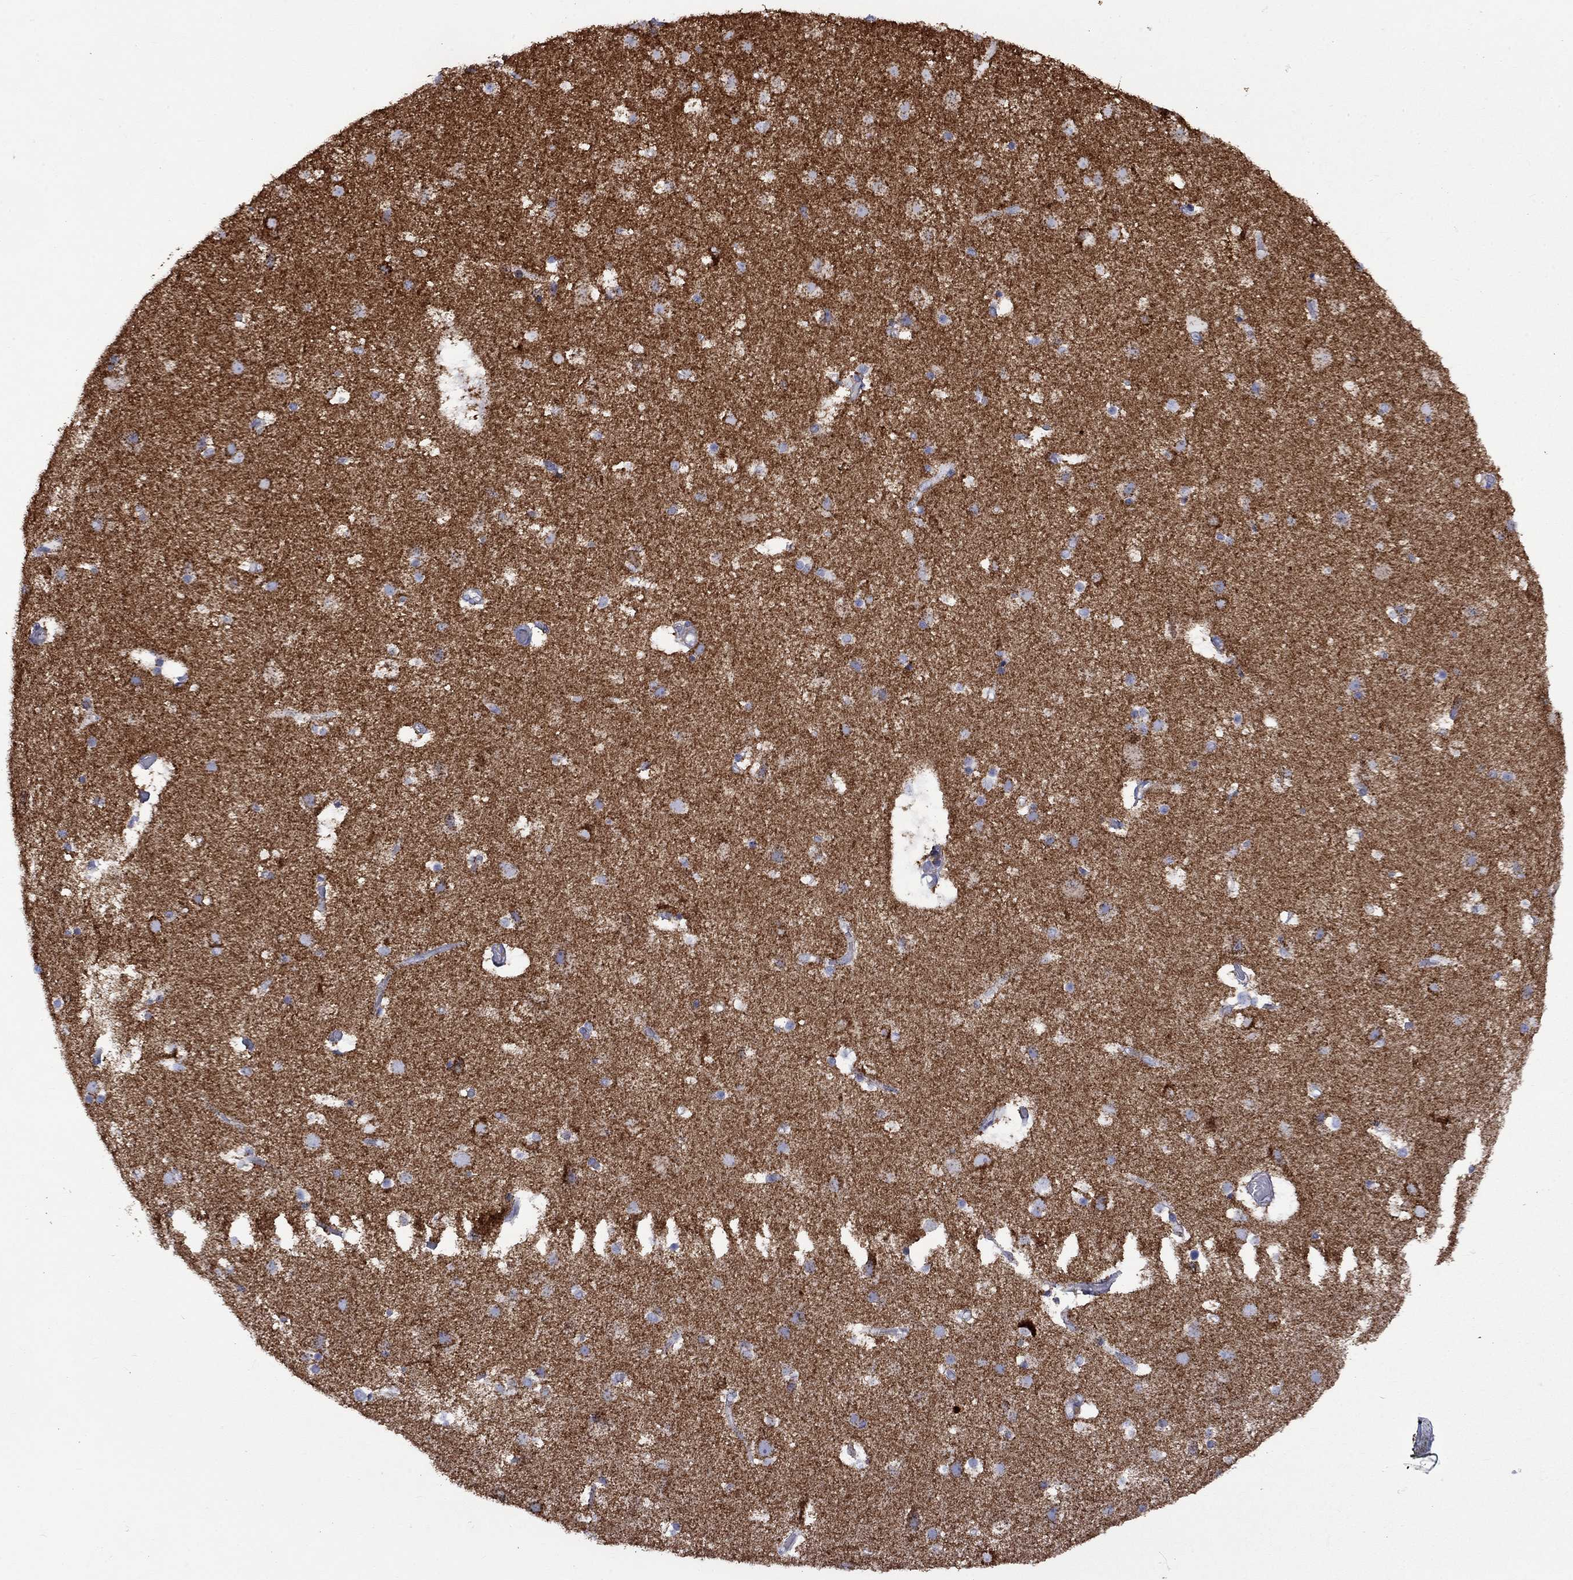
{"staining": {"intensity": "negative", "quantity": "none", "location": "none"}, "tissue": "cerebral cortex", "cell_type": "Endothelial cells", "image_type": "normal", "snomed": [{"axis": "morphology", "description": "Normal tissue, NOS"}, {"axis": "topography", "description": "Cerebral cortex"}], "caption": "Protein analysis of benign cerebral cortex reveals no significant staining in endothelial cells. (DAB (3,3'-diaminobenzidine) IHC visualized using brightfield microscopy, high magnification).", "gene": "CISD1", "patient": {"sex": "female", "age": 52}}